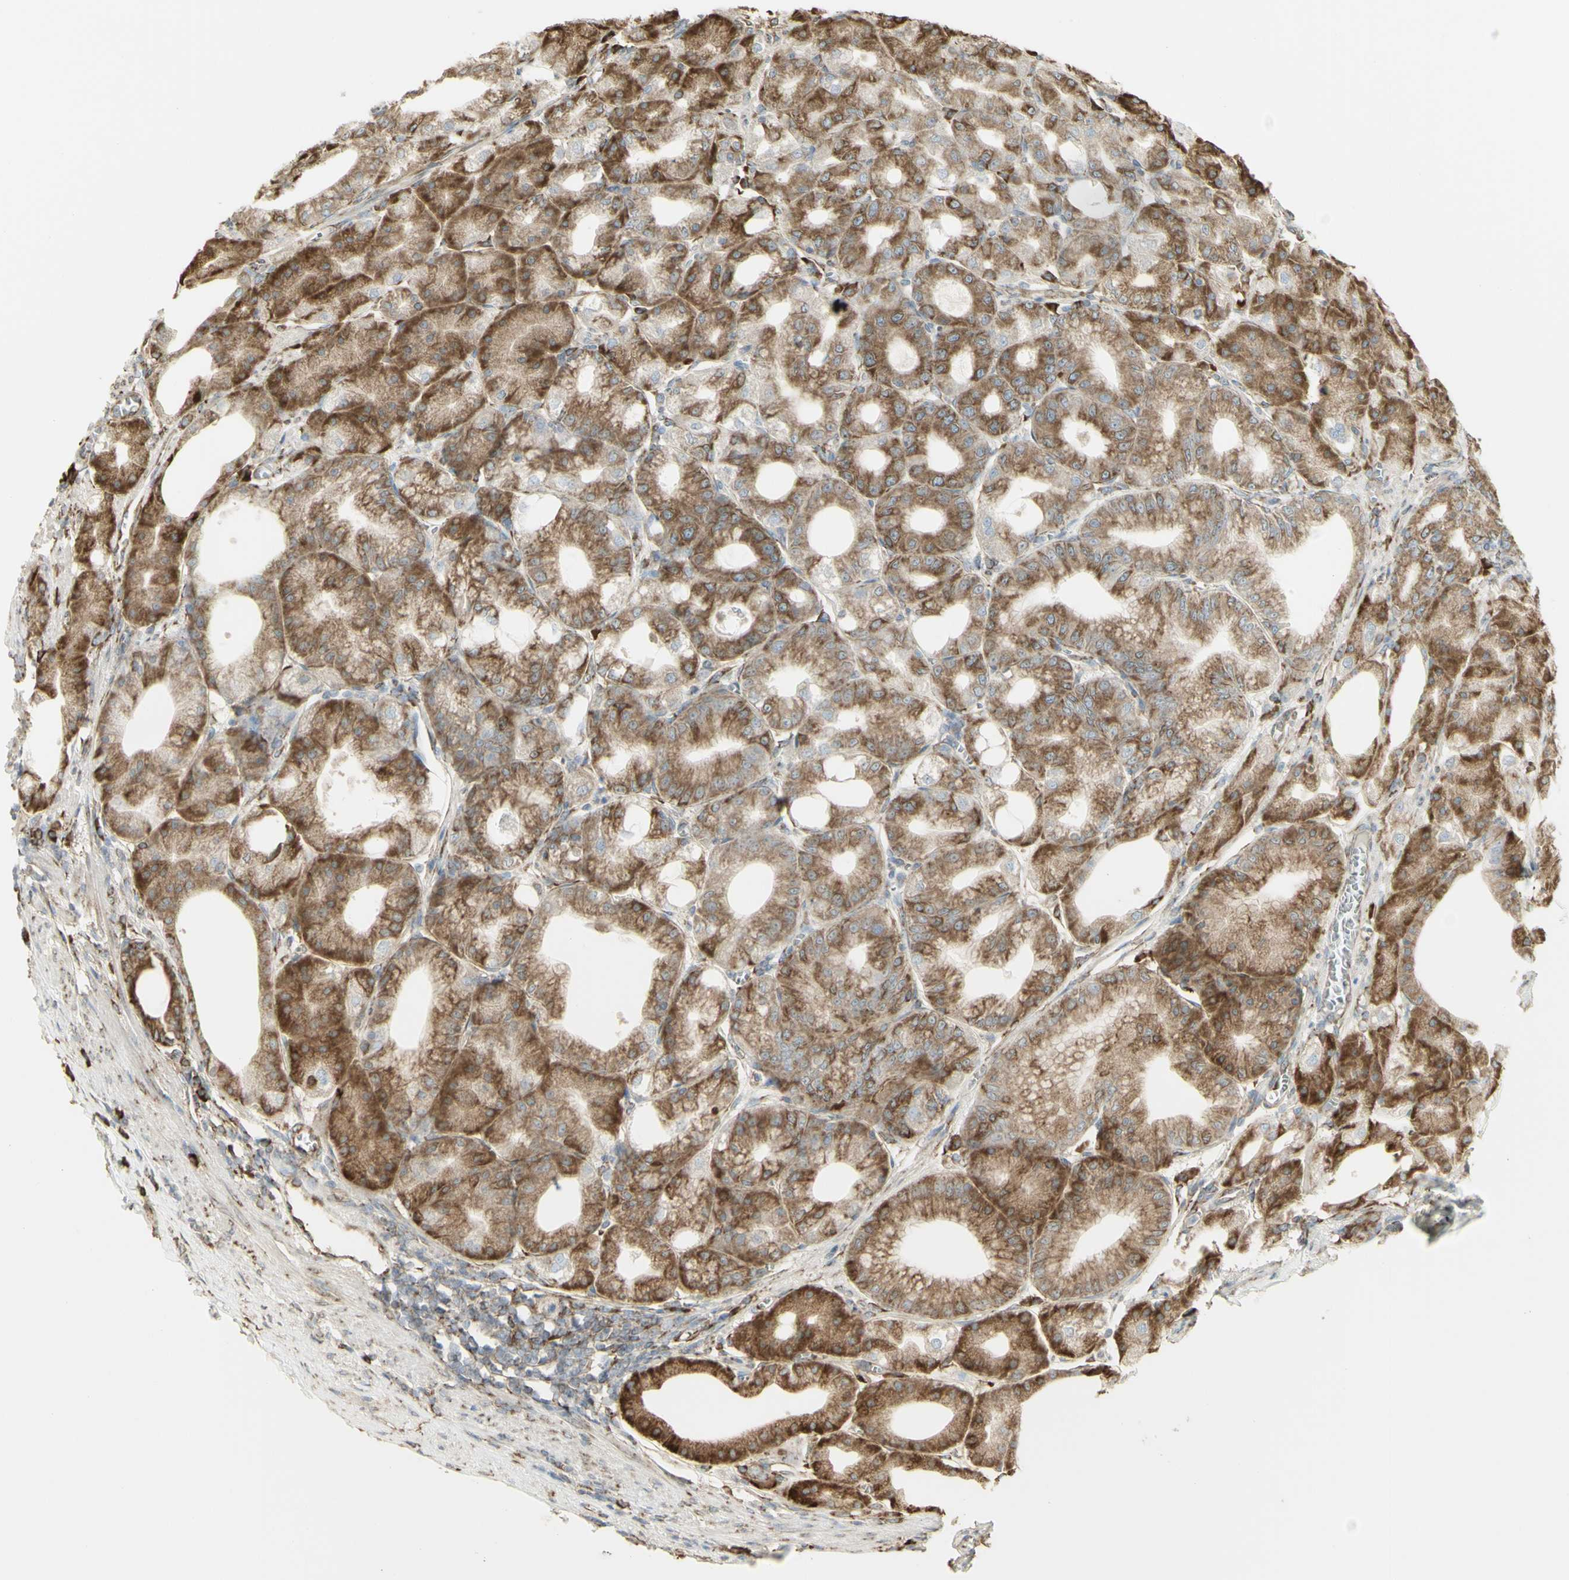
{"staining": {"intensity": "moderate", "quantity": ">75%", "location": "cytoplasmic/membranous"}, "tissue": "stomach", "cell_type": "Glandular cells", "image_type": "normal", "snomed": [{"axis": "morphology", "description": "Normal tissue, NOS"}, {"axis": "topography", "description": "Stomach, lower"}], "caption": "Protein staining by immunohistochemistry (IHC) shows moderate cytoplasmic/membranous expression in approximately >75% of glandular cells in unremarkable stomach.", "gene": "EEF1B2", "patient": {"sex": "male", "age": 71}}